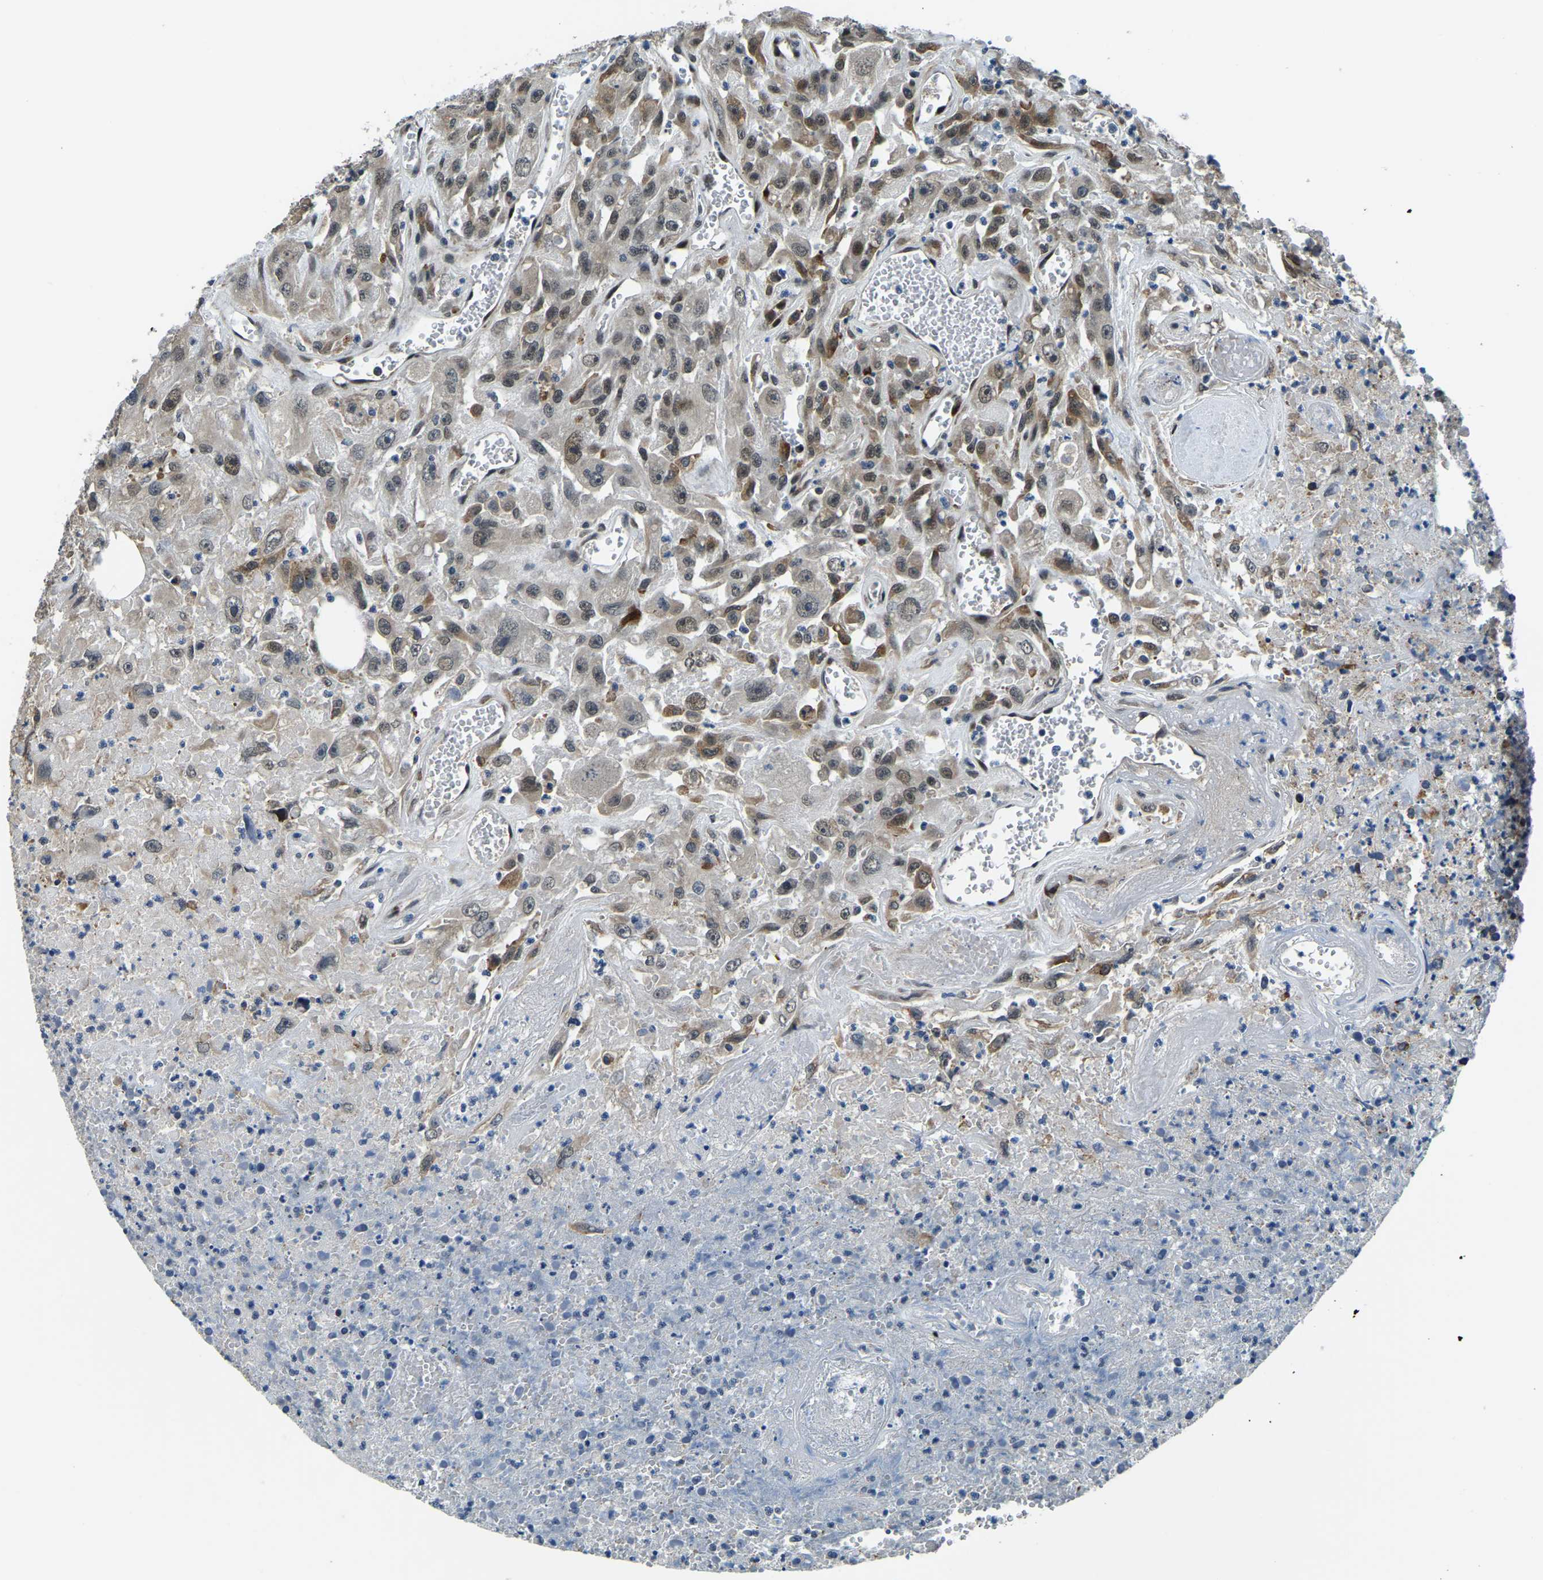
{"staining": {"intensity": "moderate", "quantity": "25%-75%", "location": "cytoplasmic/membranous,nuclear"}, "tissue": "urothelial cancer", "cell_type": "Tumor cells", "image_type": "cancer", "snomed": [{"axis": "morphology", "description": "Urothelial carcinoma, High grade"}, {"axis": "topography", "description": "Urinary bladder"}], "caption": "Urothelial carcinoma (high-grade) stained with a brown dye demonstrates moderate cytoplasmic/membranous and nuclear positive expression in about 25%-75% of tumor cells.", "gene": "ING2", "patient": {"sex": "male", "age": 46}}